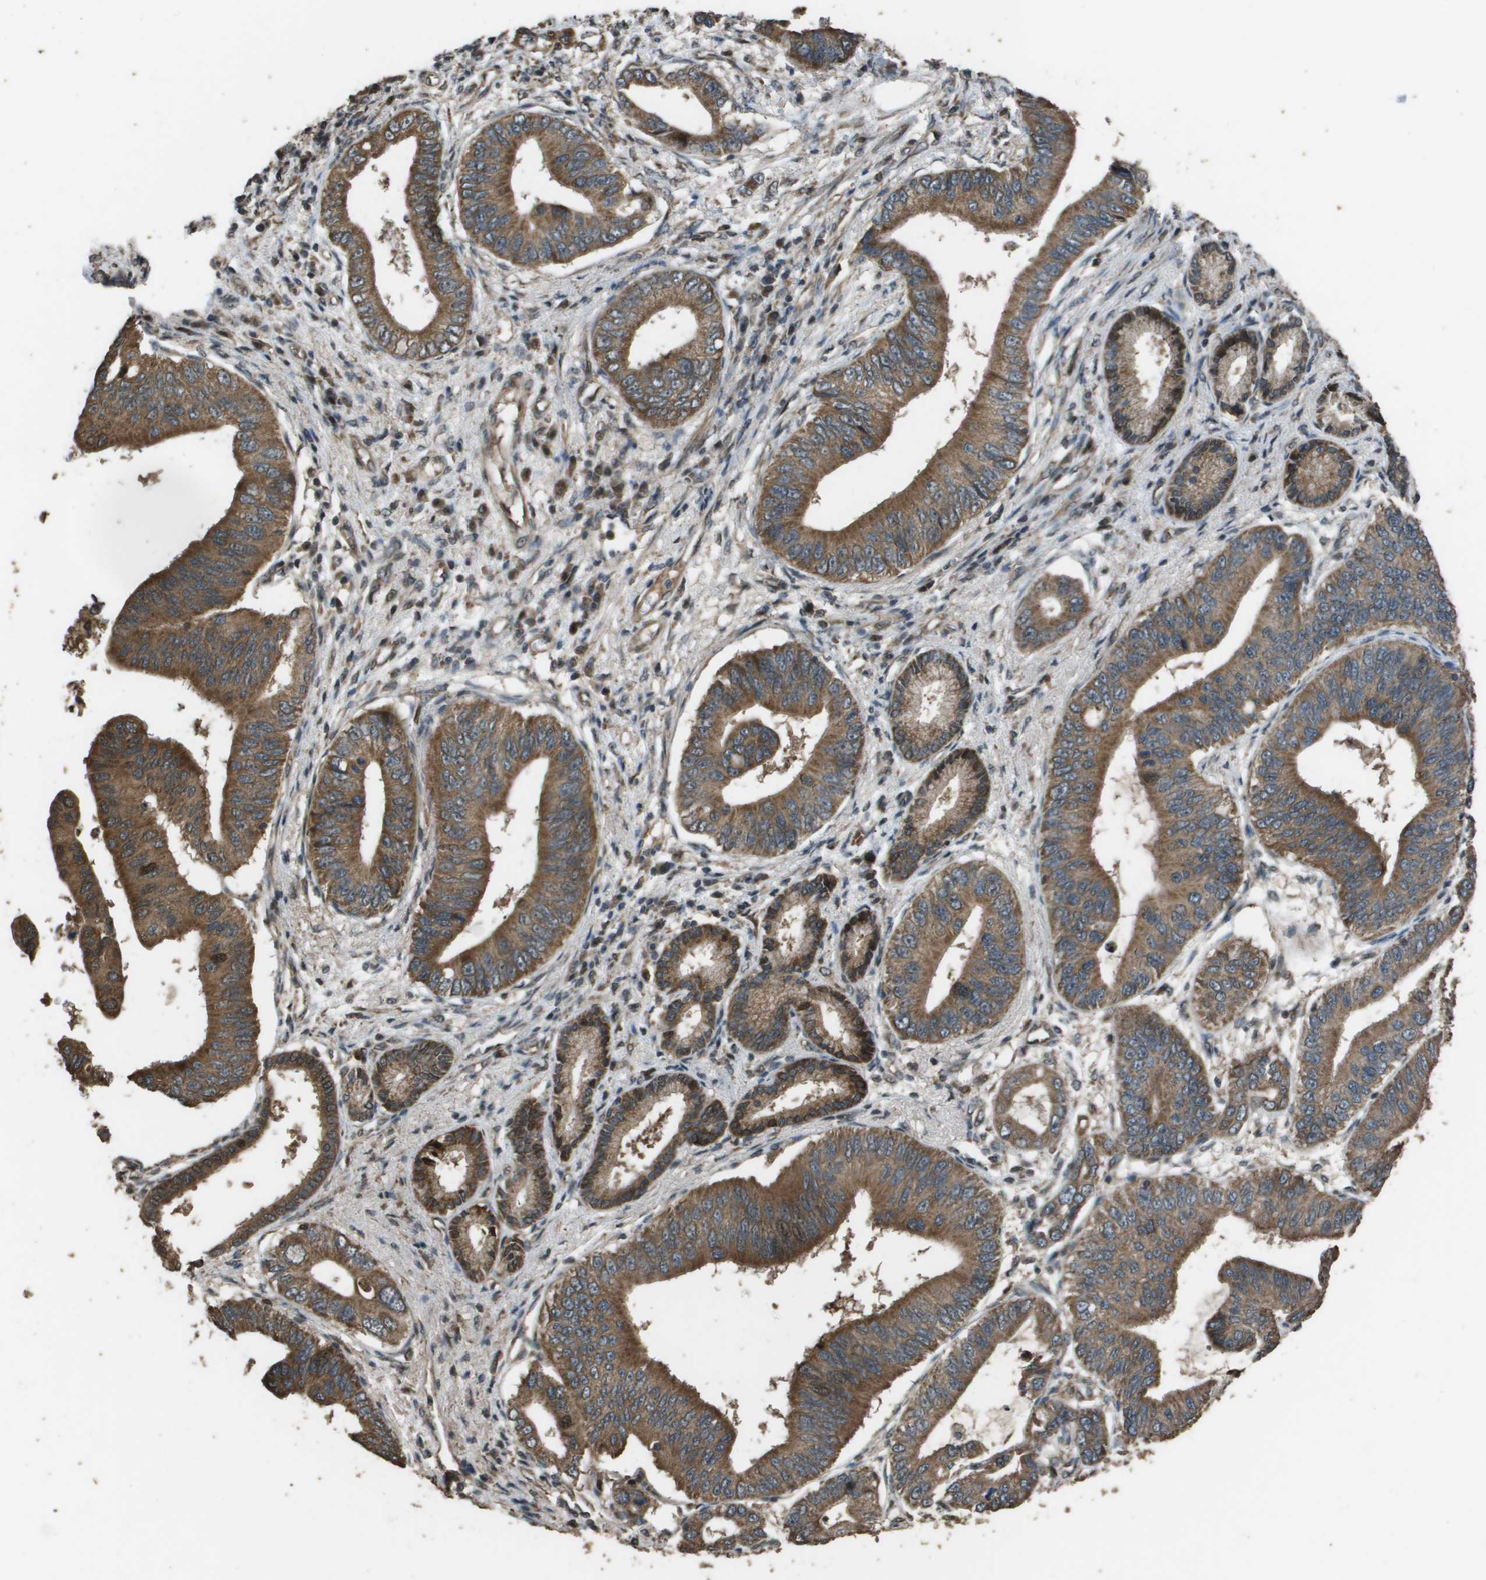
{"staining": {"intensity": "moderate", "quantity": ">75%", "location": "cytoplasmic/membranous"}, "tissue": "pancreatic cancer", "cell_type": "Tumor cells", "image_type": "cancer", "snomed": [{"axis": "morphology", "description": "Adenocarcinoma, NOS"}, {"axis": "topography", "description": "Pancreas"}], "caption": "IHC (DAB) staining of pancreatic cancer (adenocarcinoma) exhibits moderate cytoplasmic/membranous protein positivity in about >75% of tumor cells.", "gene": "FIG4", "patient": {"sex": "male", "age": 77}}